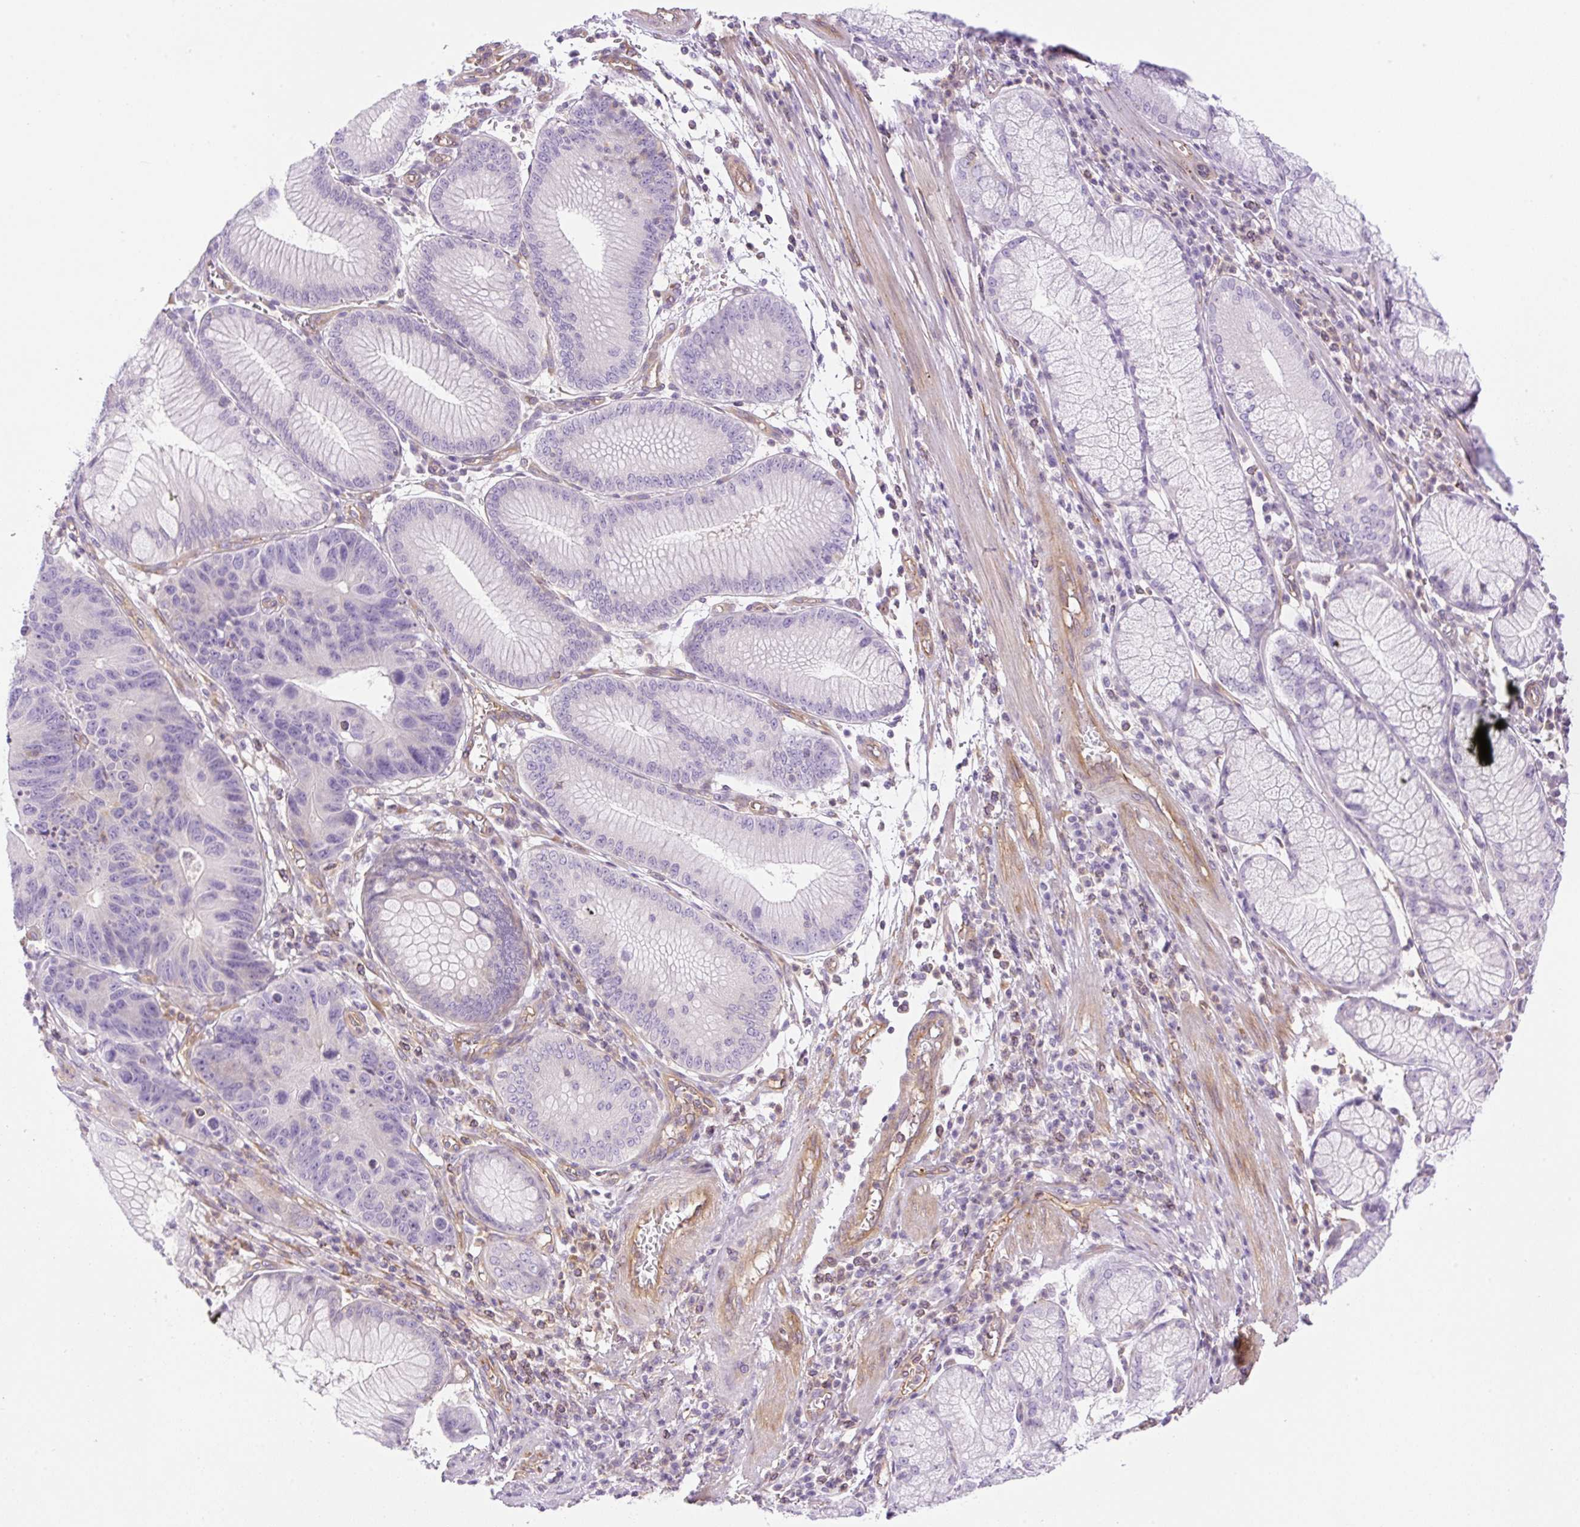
{"staining": {"intensity": "negative", "quantity": "none", "location": "none"}, "tissue": "stomach cancer", "cell_type": "Tumor cells", "image_type": "cancer", "snomed": [{"axis": "morphology", "description": "Adenocarcinoma, NOS"}, {"axis": "topography", "description": "Stomach"}], "caption": "Tumor cells are negative for brown protein staining in stomach adenocarcinoma.", "gene": "EHD3", "patient": {"sex": "male", "age": 59}}